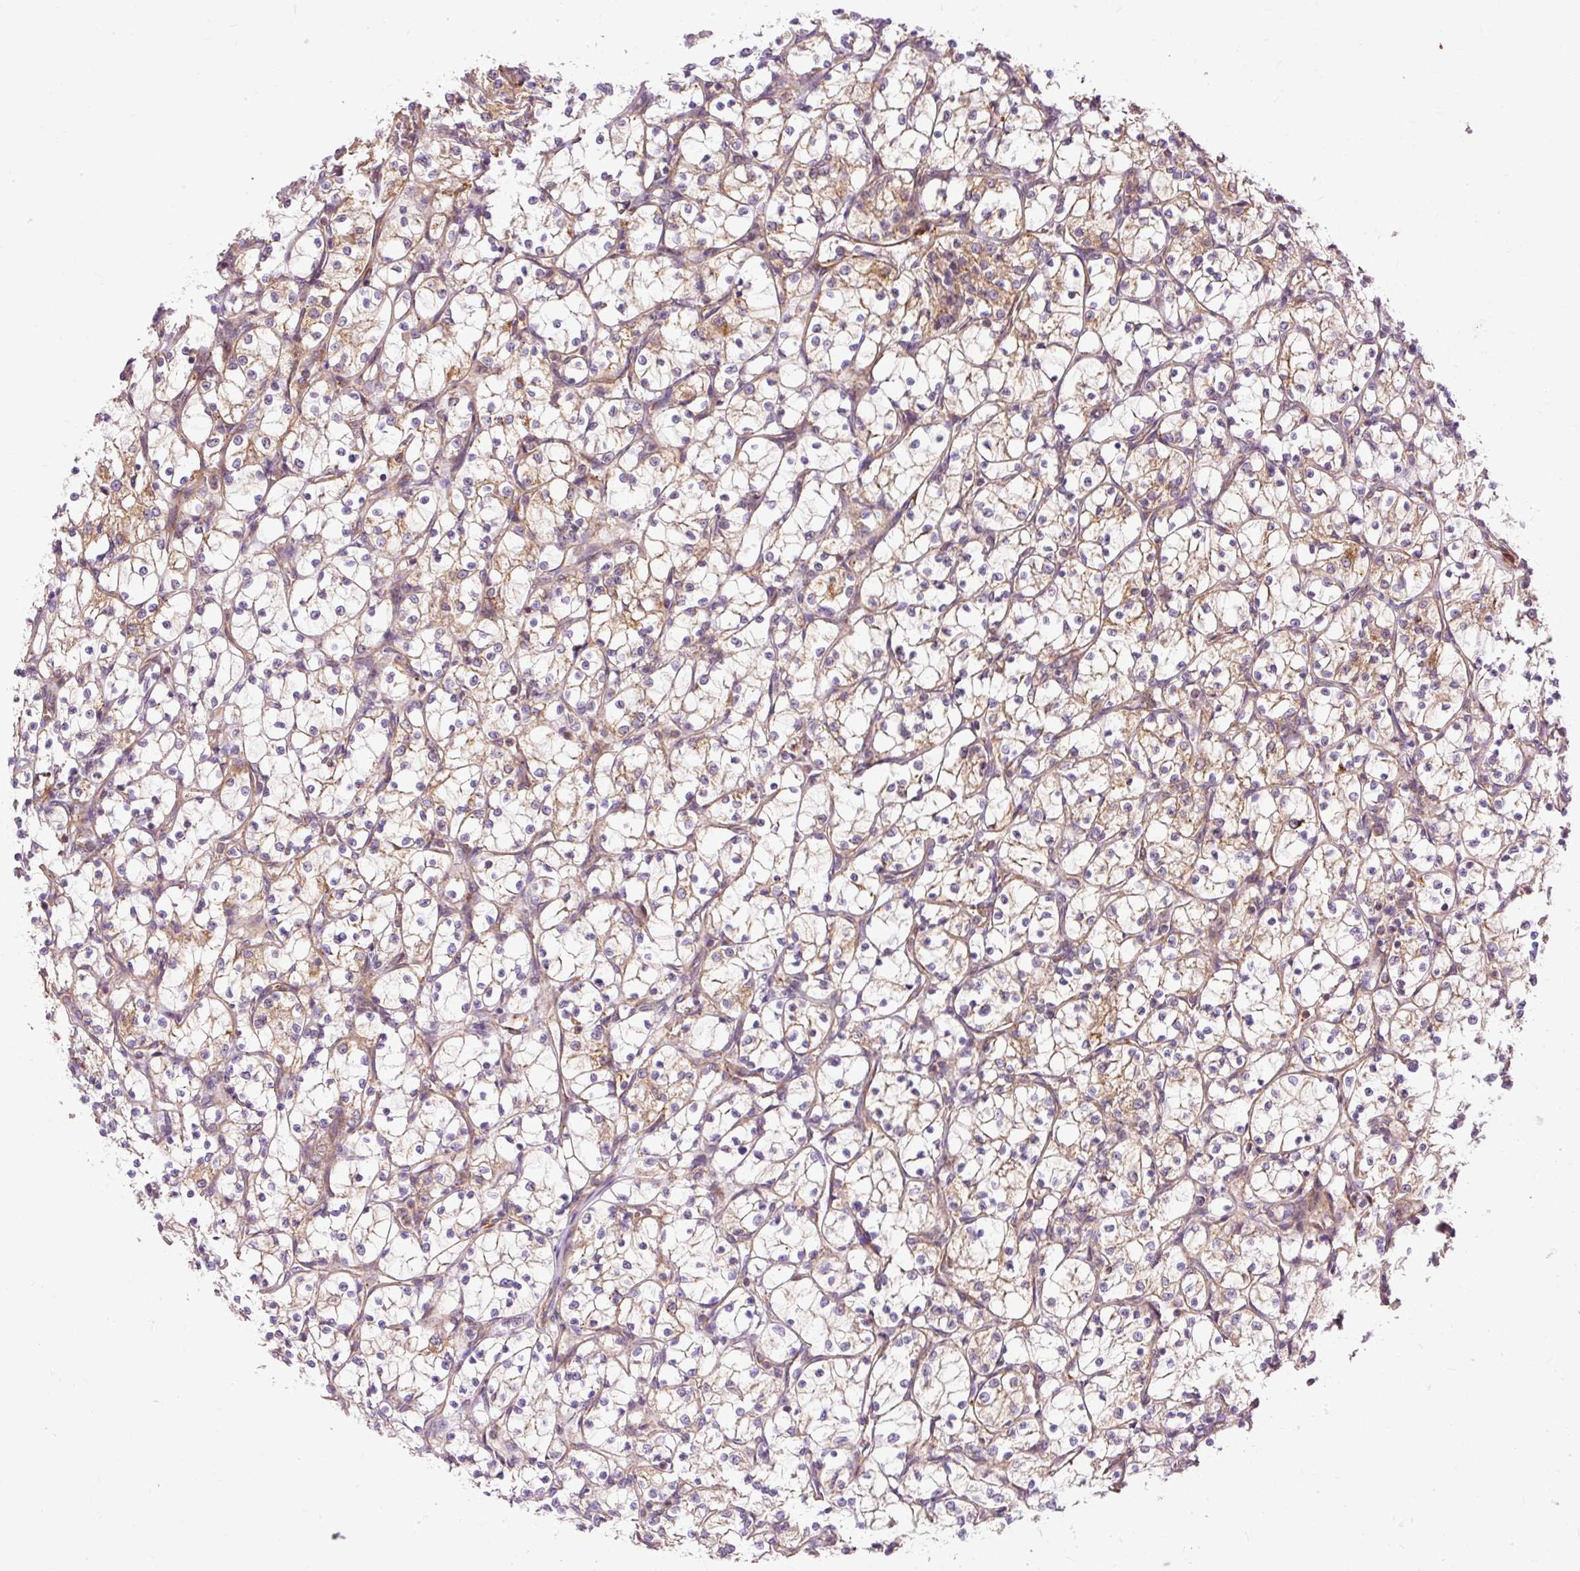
{"staining": {"intensity": "weak", "quantity": "25%-75%", "location": "cytoplasmic/membranous"}, "tissue": "renal cancer", "cell_type": "Tumor cells", "image_type": "cancer", "snomed": [{"axis": "morphology", "description": "Adenocarcinoma, NOS"}, {"axis": "topography", "description": "Kidney"}], "caption": "The immunohistochemical stain shows weak cytoplasmic/membranous positivity in tumor cells of renal adenocarcinoma tissue.", "gene": "RIPOR3", "patient": {"sex": "female", "age": 69}}